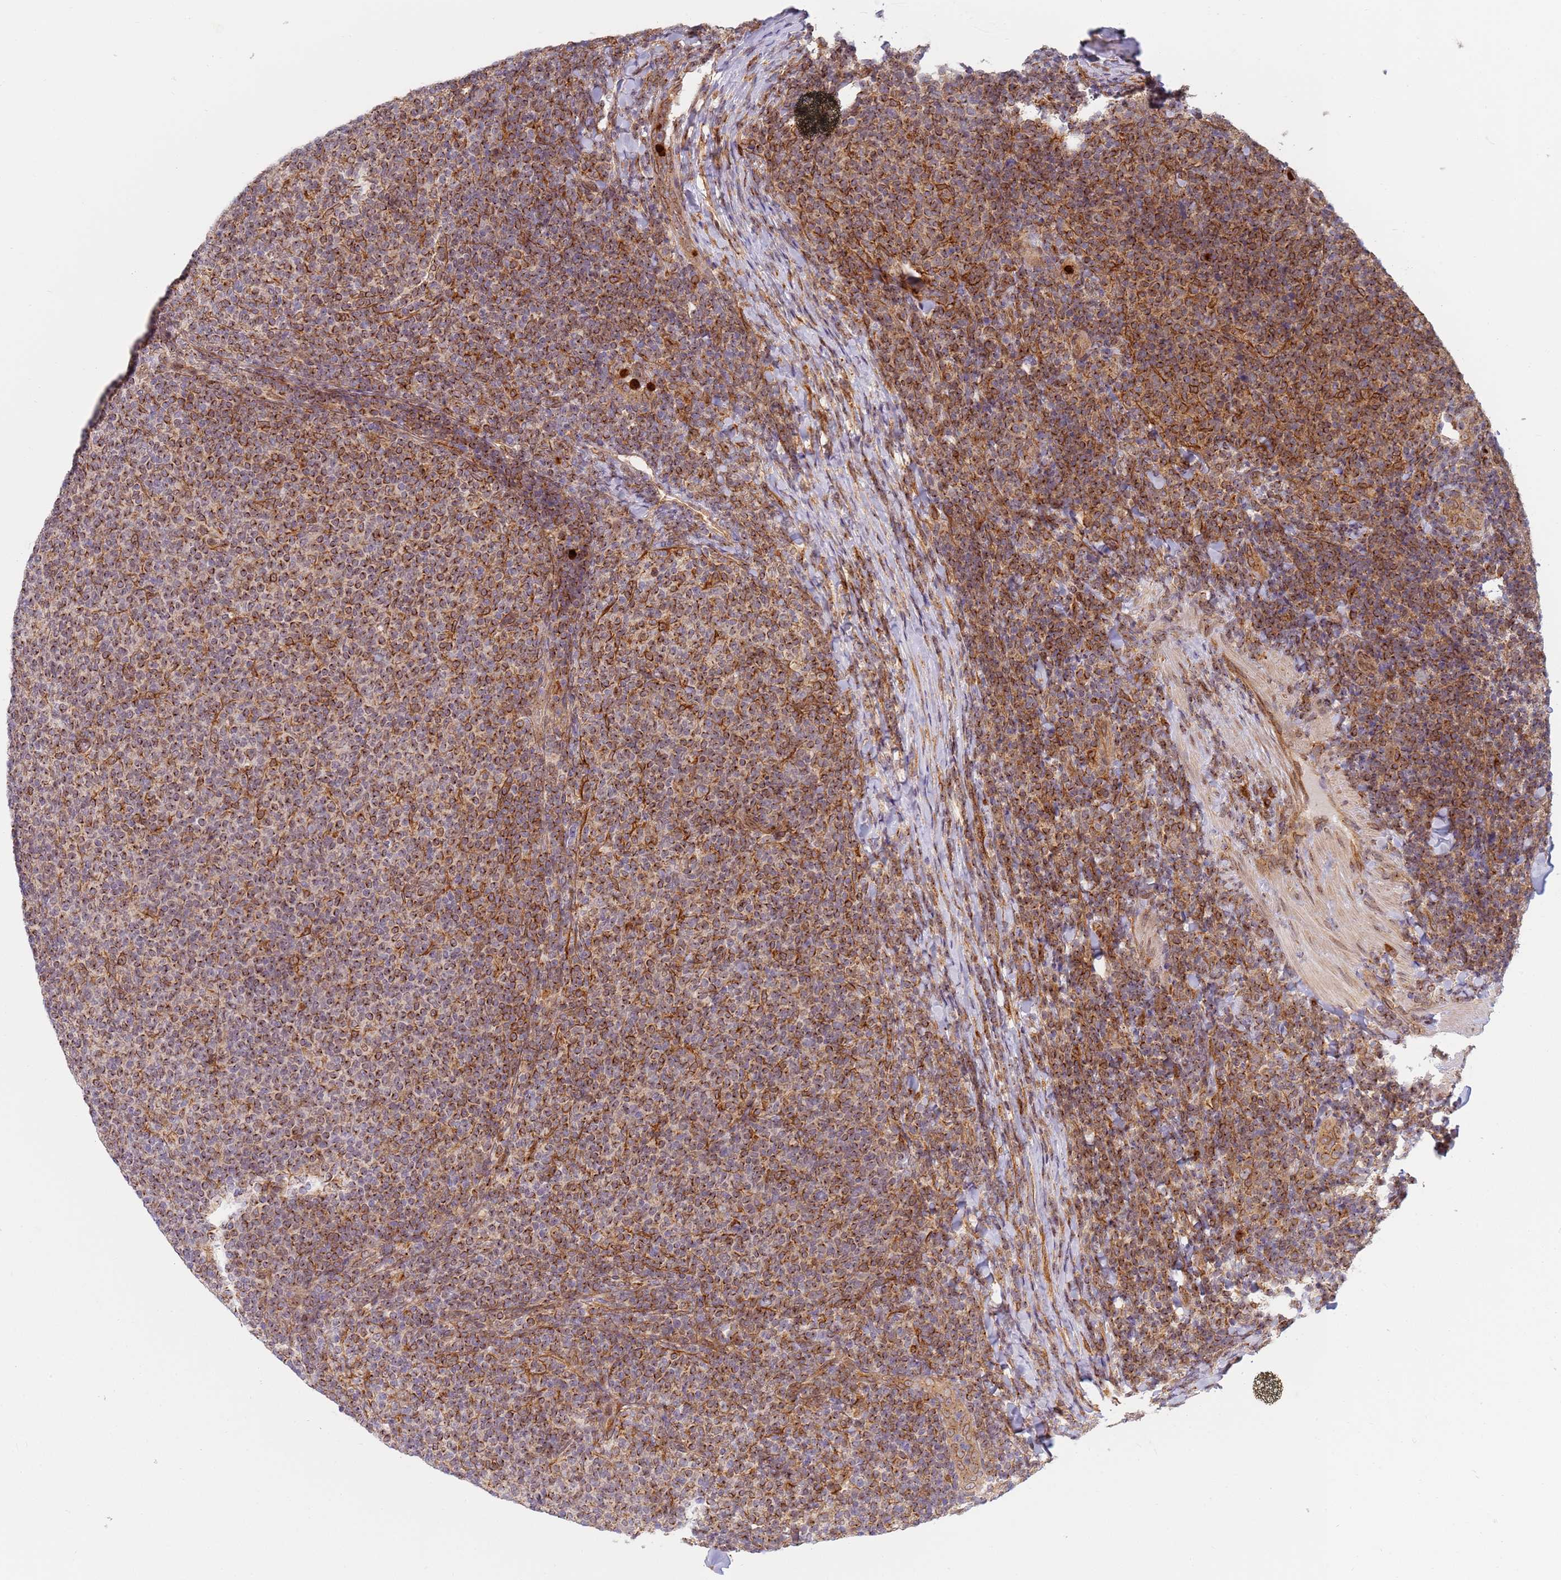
{"staining": {"intensity": "moderate", "quantity": ">75%", "location": "cytoplasmic/membranous"}, "tissue": "lymphoma", "cell_type": "Tumor cells", "image_type": "cancer", "snomed": [{"axis": "morphology", "description": "Malignant lymphoma, non-Hodgkin's type, Low grade"}, {"axis": "topography", "description": "Lymph node"}], "caption": "Lymphoma stained with a protein marker shows moderate staining in tumor cells.", "gene": "CEP170", "patient": {"sex": "male", "age": 66}}